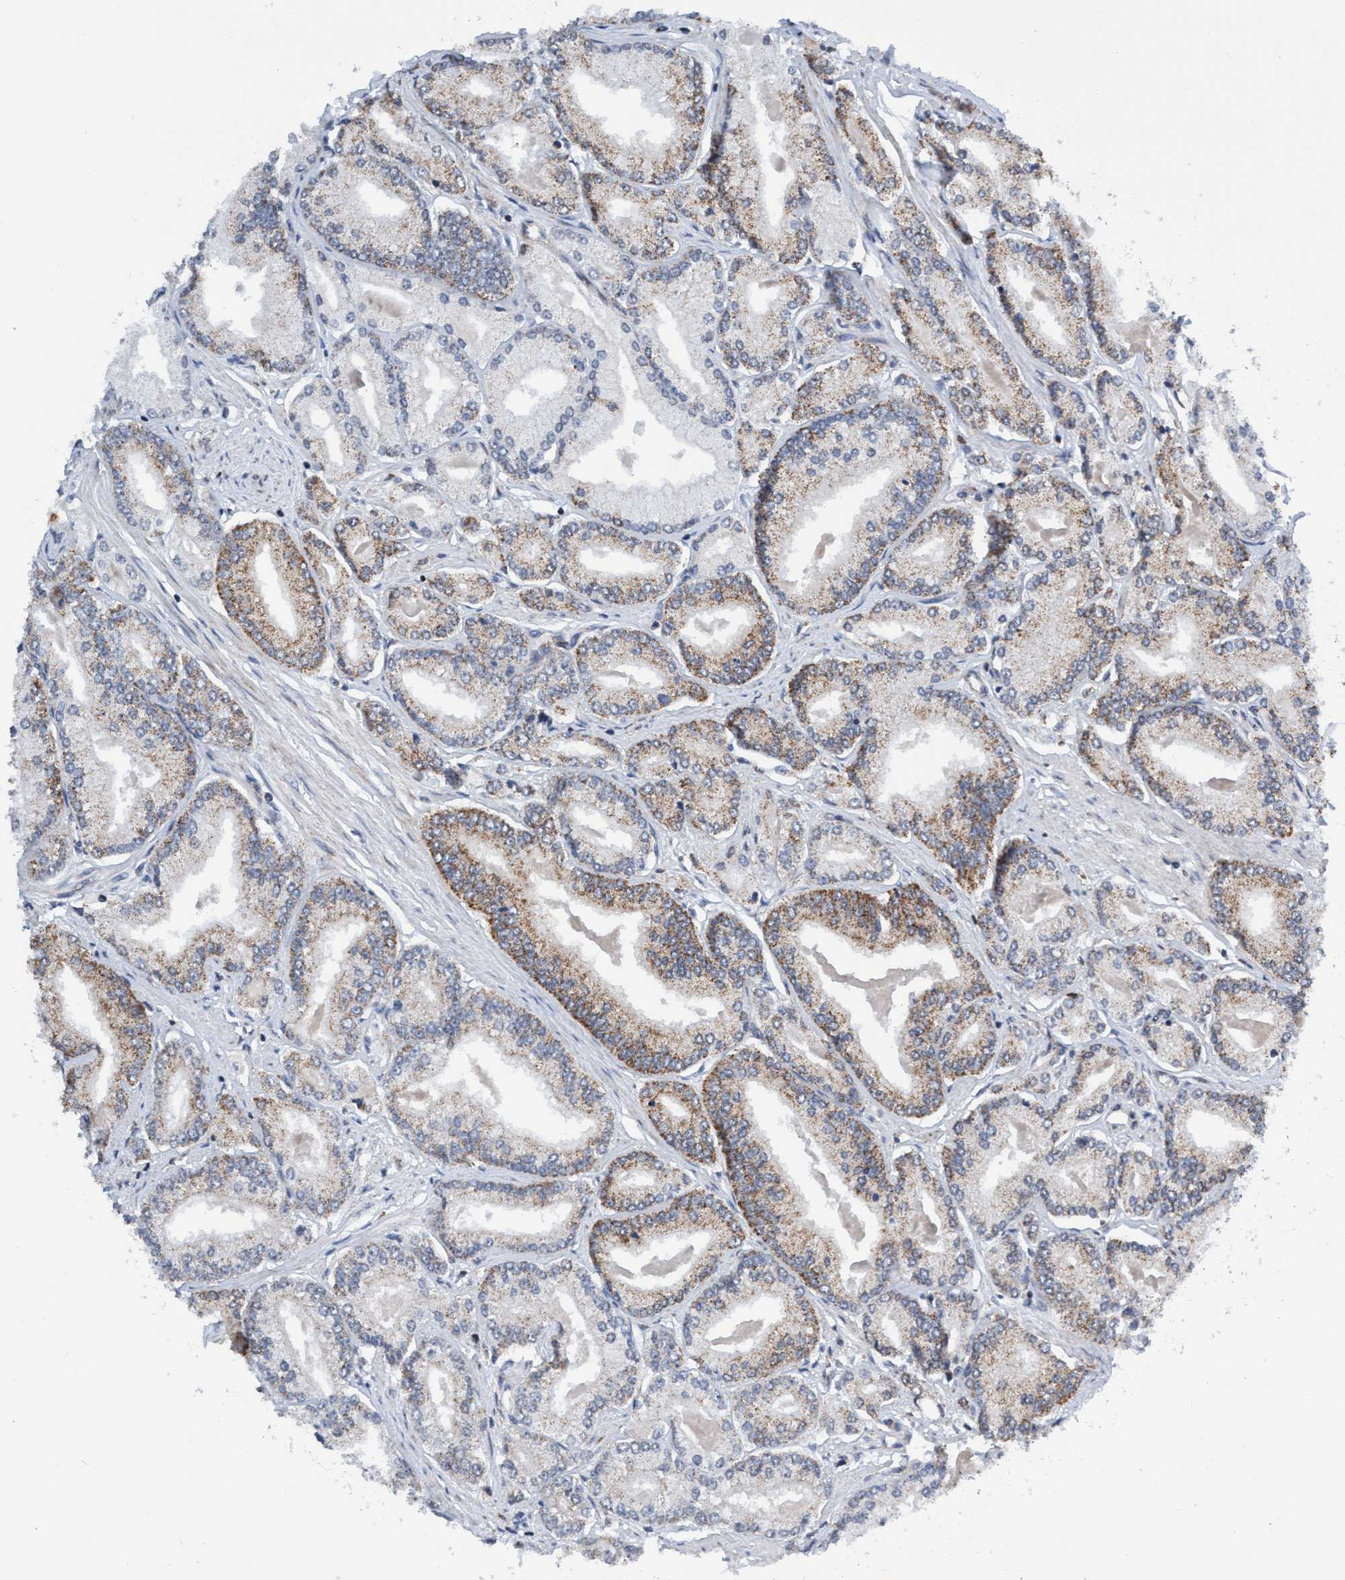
{"staining": {"intensity": "weak", "quantity": ">75%", "location": "cytoplasmic/membranous"}, "tissue": "prostate cancer", "cell_type": "Tumor cells", "image_type": "cancer", "snomed": [{"axis": "morphology", "description": "Adenocarcinoma, Low grade"}, {"axis": "topography", "description": "Prostate"}], "caption": "Immunohistochemical staining of human low-grade adenocarcinoma (prostate) demonstrates low levels of weak cytoplasmic/membranous positivity in approximately >75% of tumor cells. Using DAB (brown) and hematoxylin (blue) stains, captured at high magnification using brightfield microscopy.", "gene": "AGAP2", "patient": {"sex": "male", "age": 52}}